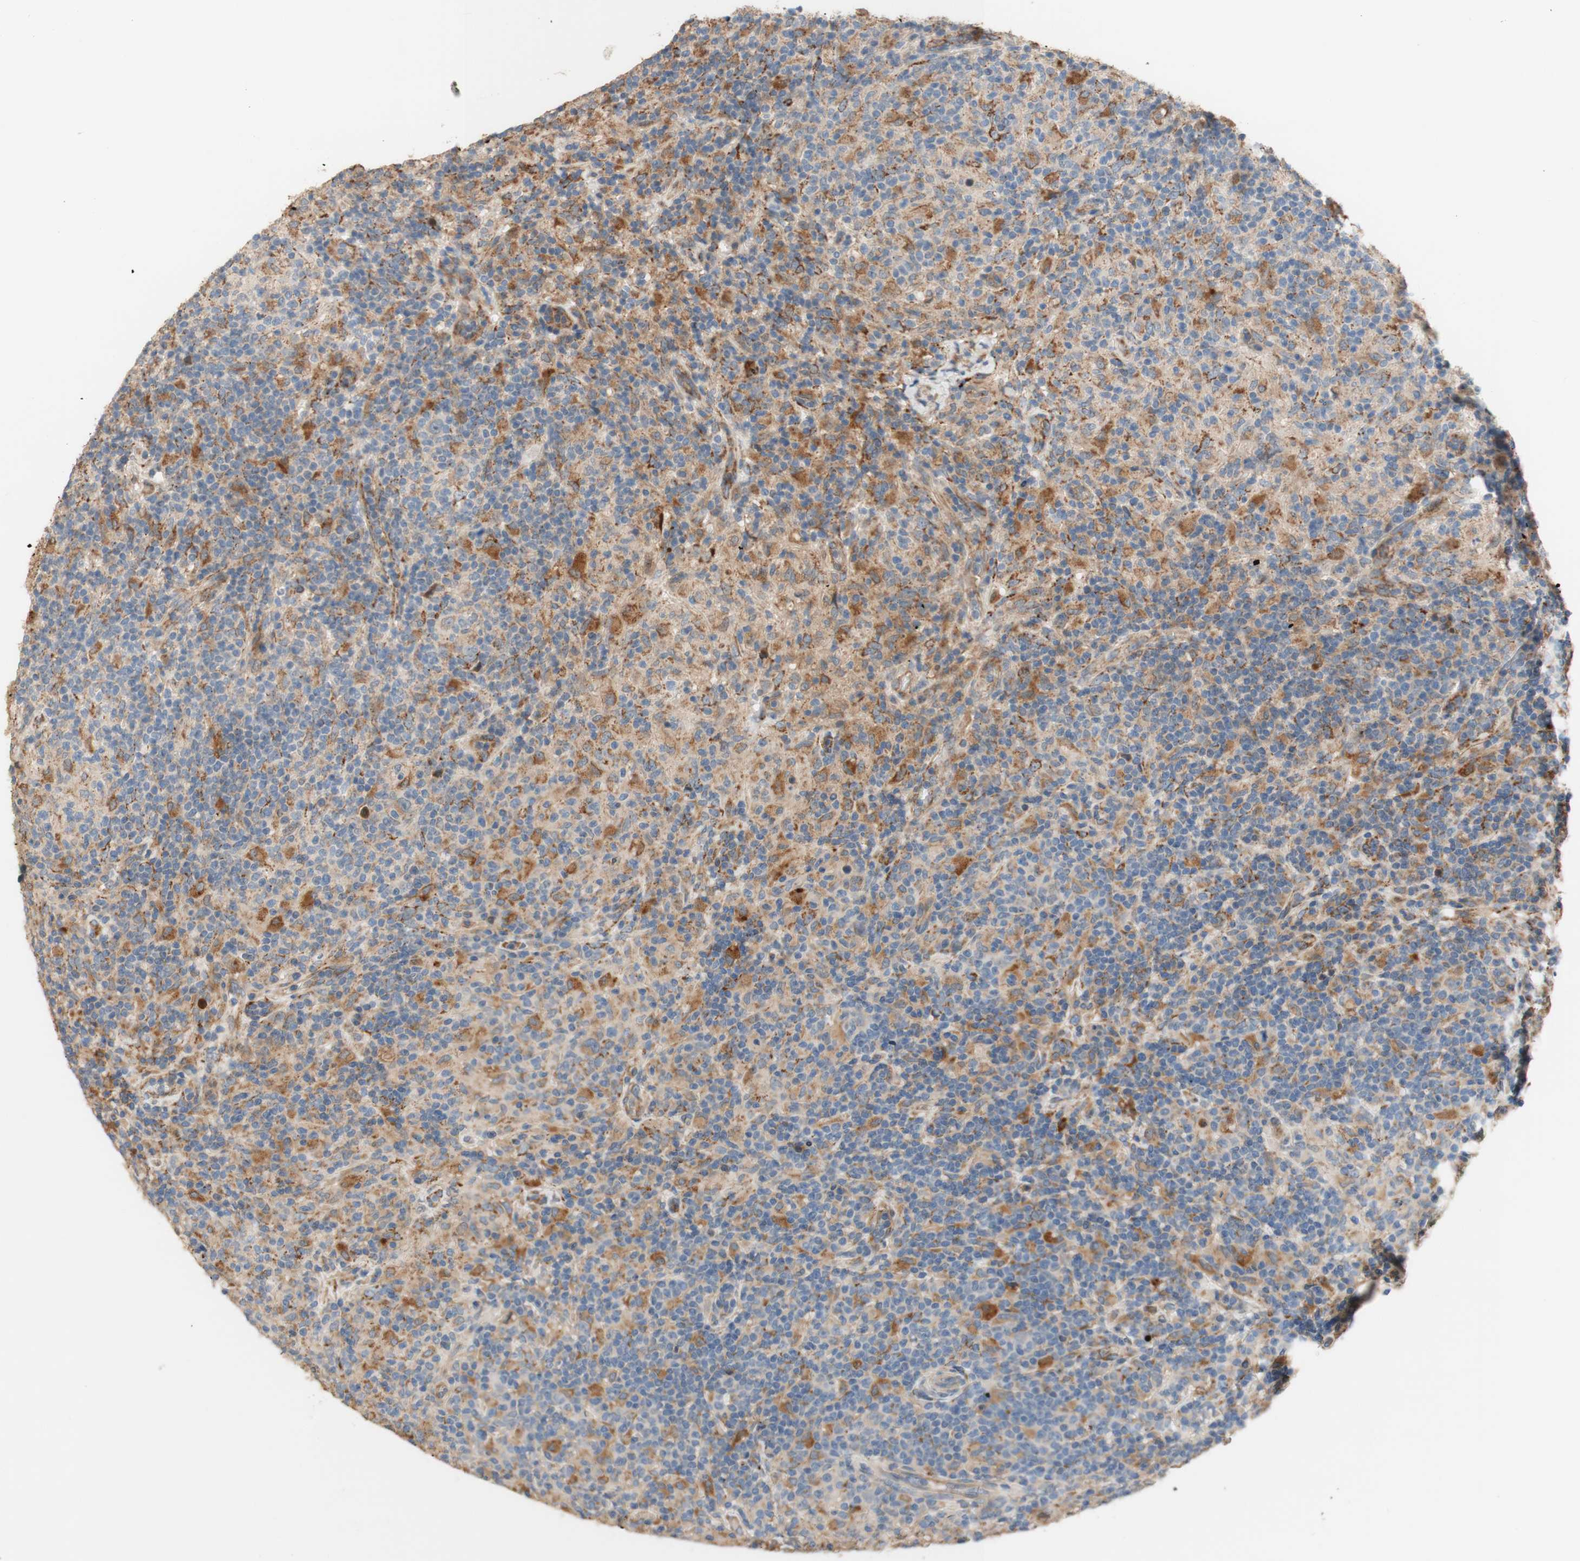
{"staining": {"intensity": "weak", "quantity": ">75%", "location": "cytoplasmic/membranous"}, "tissue": "lymphoma", "cell_type": "Tumor cells", "image_type": "cancer", "snomed": [{"axis": "morphology", "description": "Hodgkin's disease, NOS"}, {"axis": "topography", "description": "Lymph node"}], "caption": "Brown immunohistochemical staining in Hodgkin's disease reveals weak cytoplasmic/membranous expression in approximately >75% of tumor cells.", "gene": "PTPN21", "patient": {"sex": "male", "age": 70}}